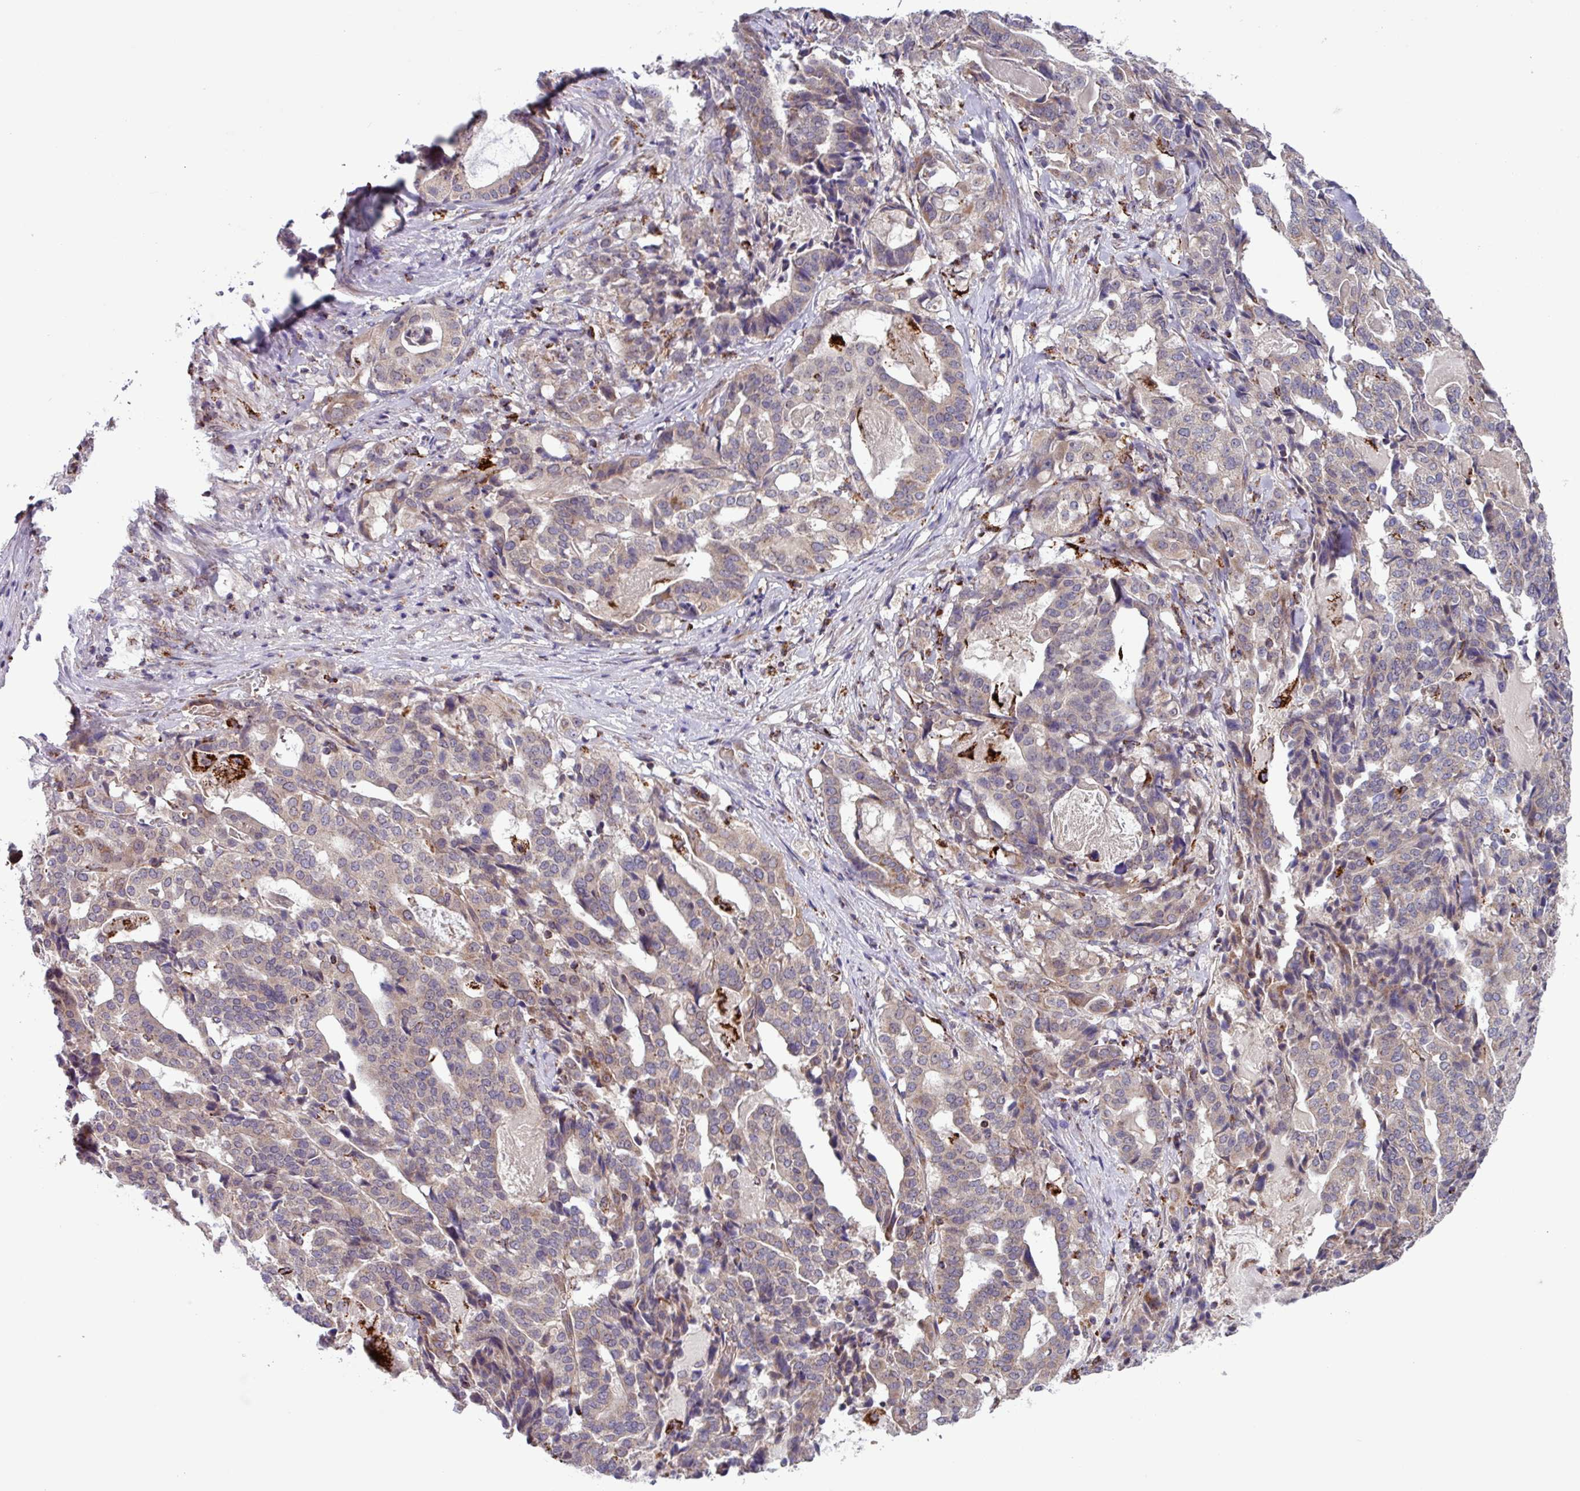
{"staining": {"intensity": "weak", "quantity": "25%-75%", "location": "cytoplasmic/membranous"}, "tissue": "stomach cancer", "cell_type": "Tumor cells", "image_type": "cancer", "snomed": [{"axis": "morphology", "description": "Adenocarcinoma, NOS"}, {"axis": "topography", "description": "Stomach"}], "caption": "Stomach cancer (adenocarcinoma) was stained to show a protein in brown. There is low levels of weak cytoplasmic/membranous positivity in about 25%-75% of tumor cells.", "gene": "AKIRIN1", "patient": {"sex": "male", "age": 48}}